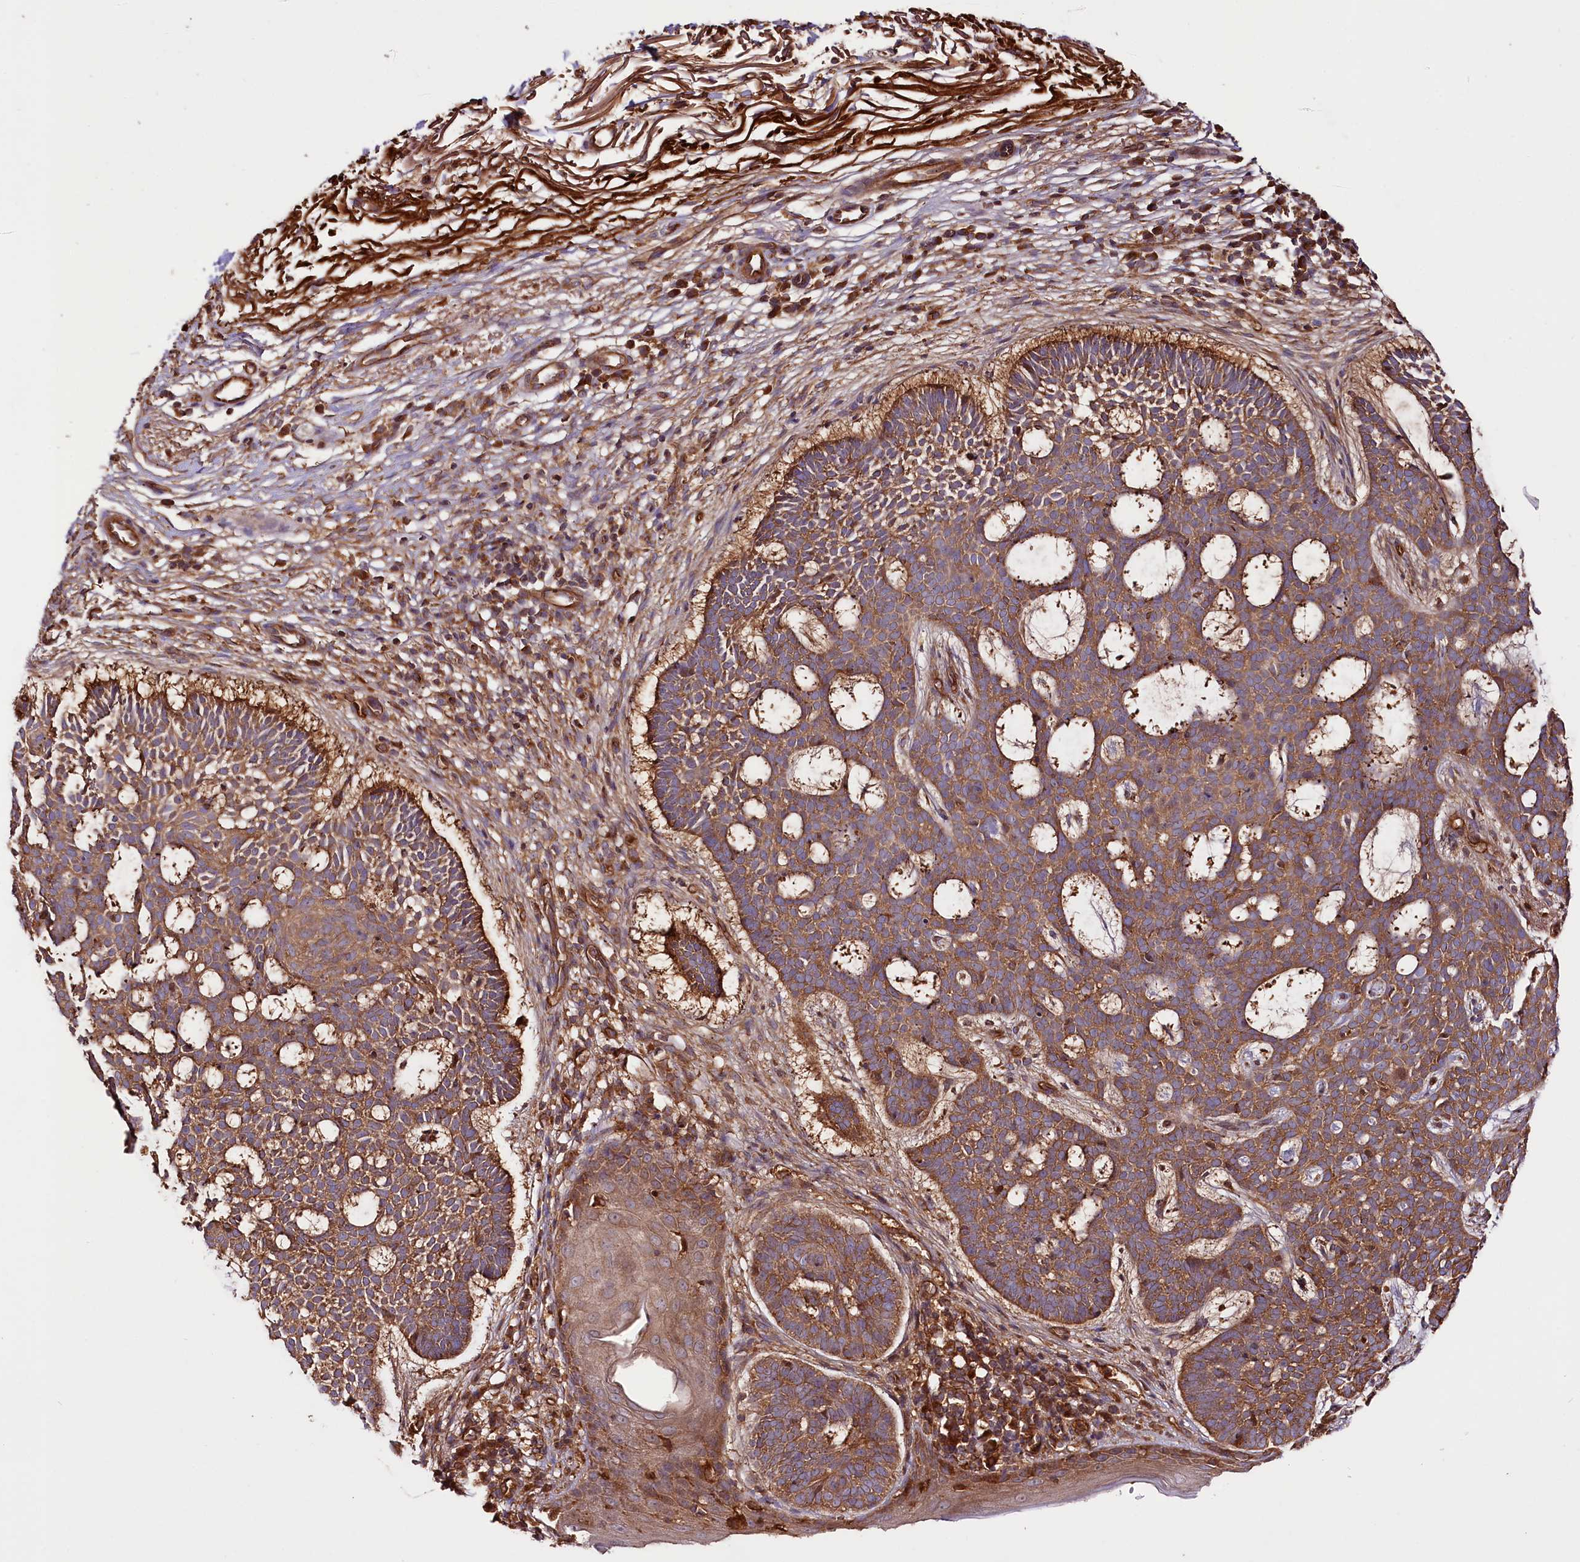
{"staining": {"intensity": "moderate", "quantity": ">75%", "location": "cytoplasmic/membranous"}, "tissue": "skin cancer", "cell_type": "Tumor cells", "image_type": "cancer", "snomed": [{"axis": "morphology", "description": "Basal cell carcinoma"}, {"axis": "topography", "description": "Skin"}], "caption": "IHC of human skin cancer (basal cell carcinoma) demonstrates medium levels of moderate cytoplasmic/membranous staining in approximately >75% of tumor cells. (IHC, brightfield microscopy, high magnification).", "gene": "CEP295", "patient": {"sex": "male", "age": 85}}